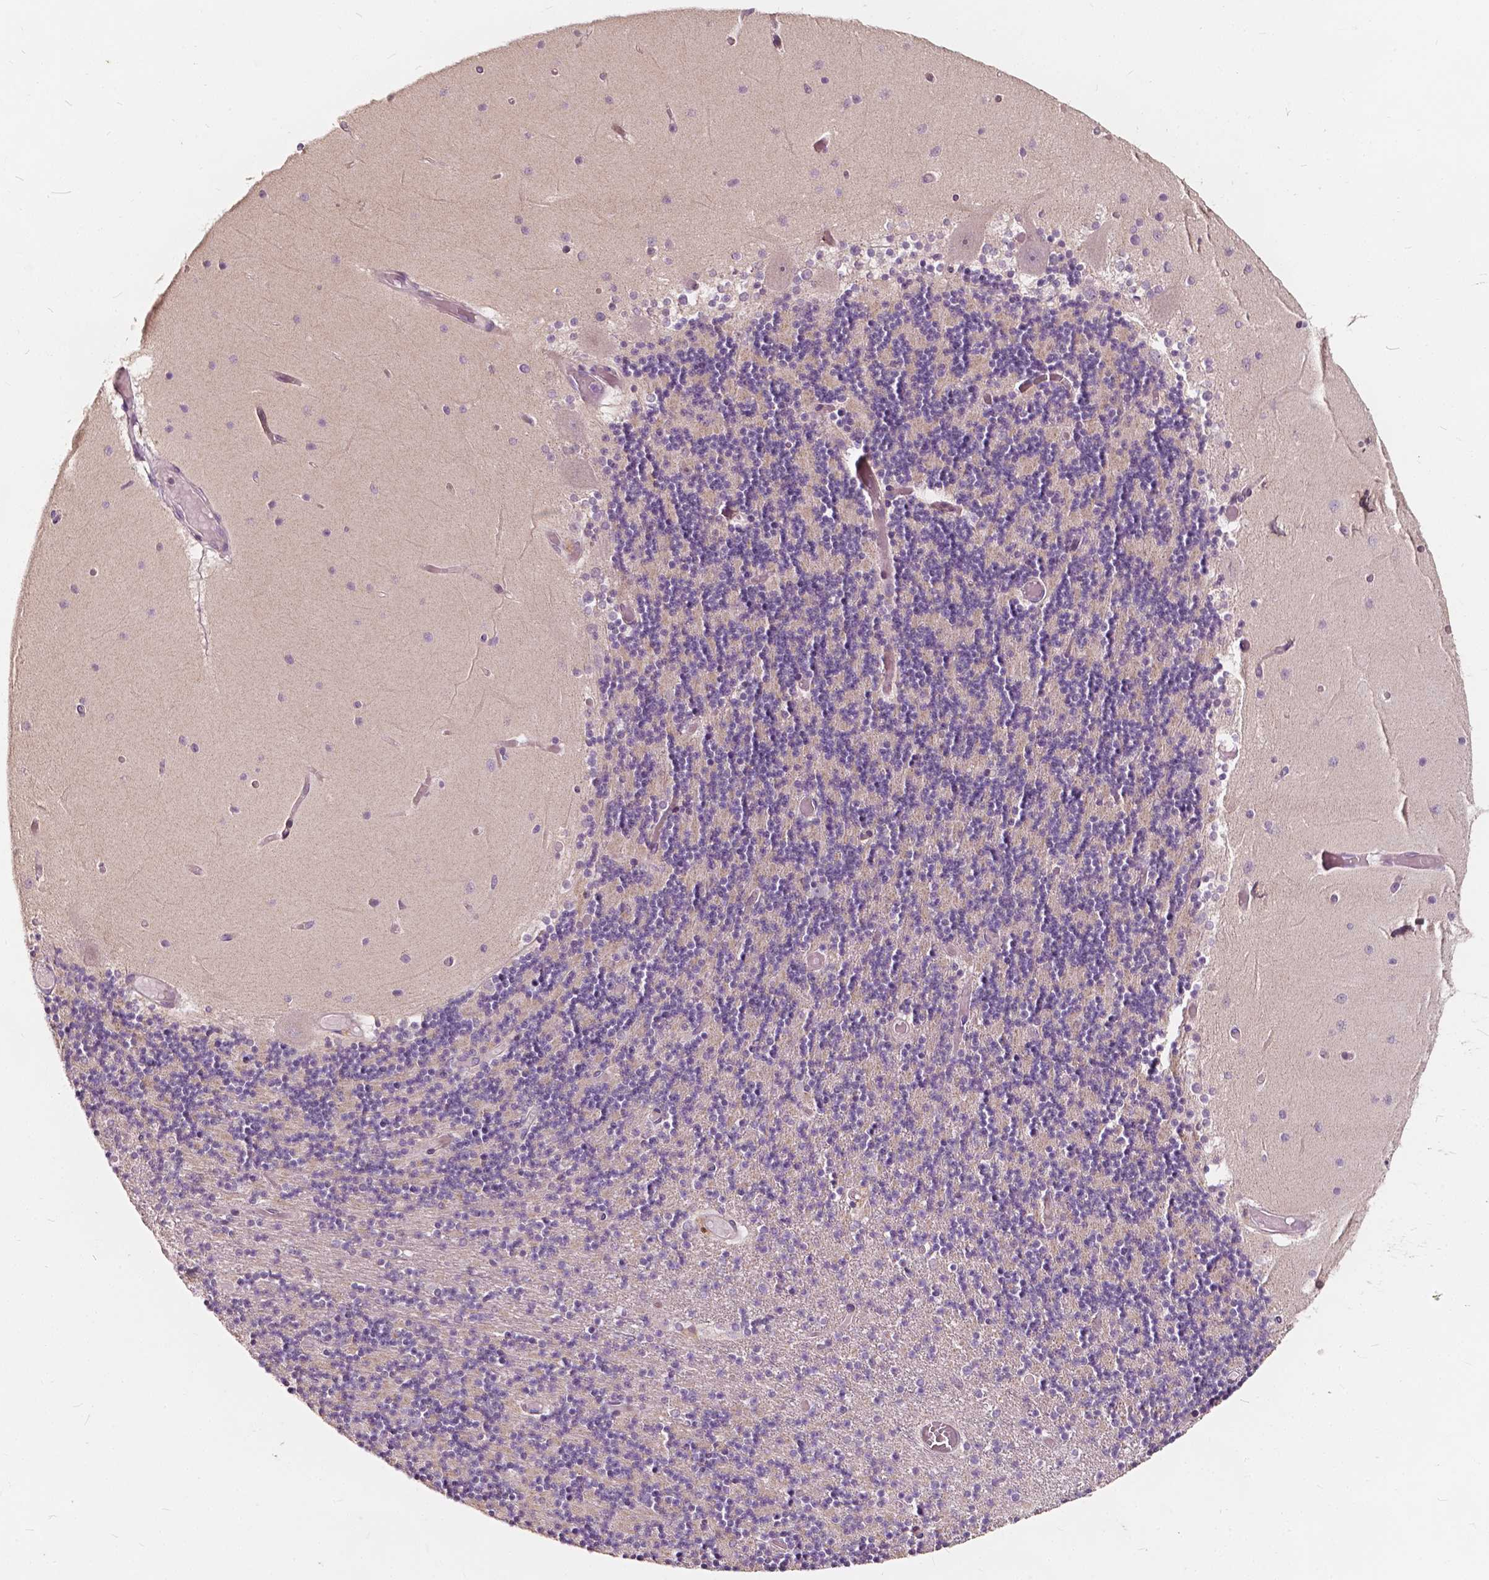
{"staining": {"intensity": "negative", "quantity": "none", "location": "none"}, "tissue": "cerebellum", "cell_type": "Cells in granular layer", "image_type": "normal", "snomed": [{"axis": "morphology", "description": "Normal tissue, NOS"}, {"axis": "topography", "description": "Cerebellum"}], "caption": "Immunohistochemical staining of normal cerebellum exhibits no significant expression in cells in granular layer.", "gene": "NPC1L1", "patient": {"sex": "female", "age": 28}}